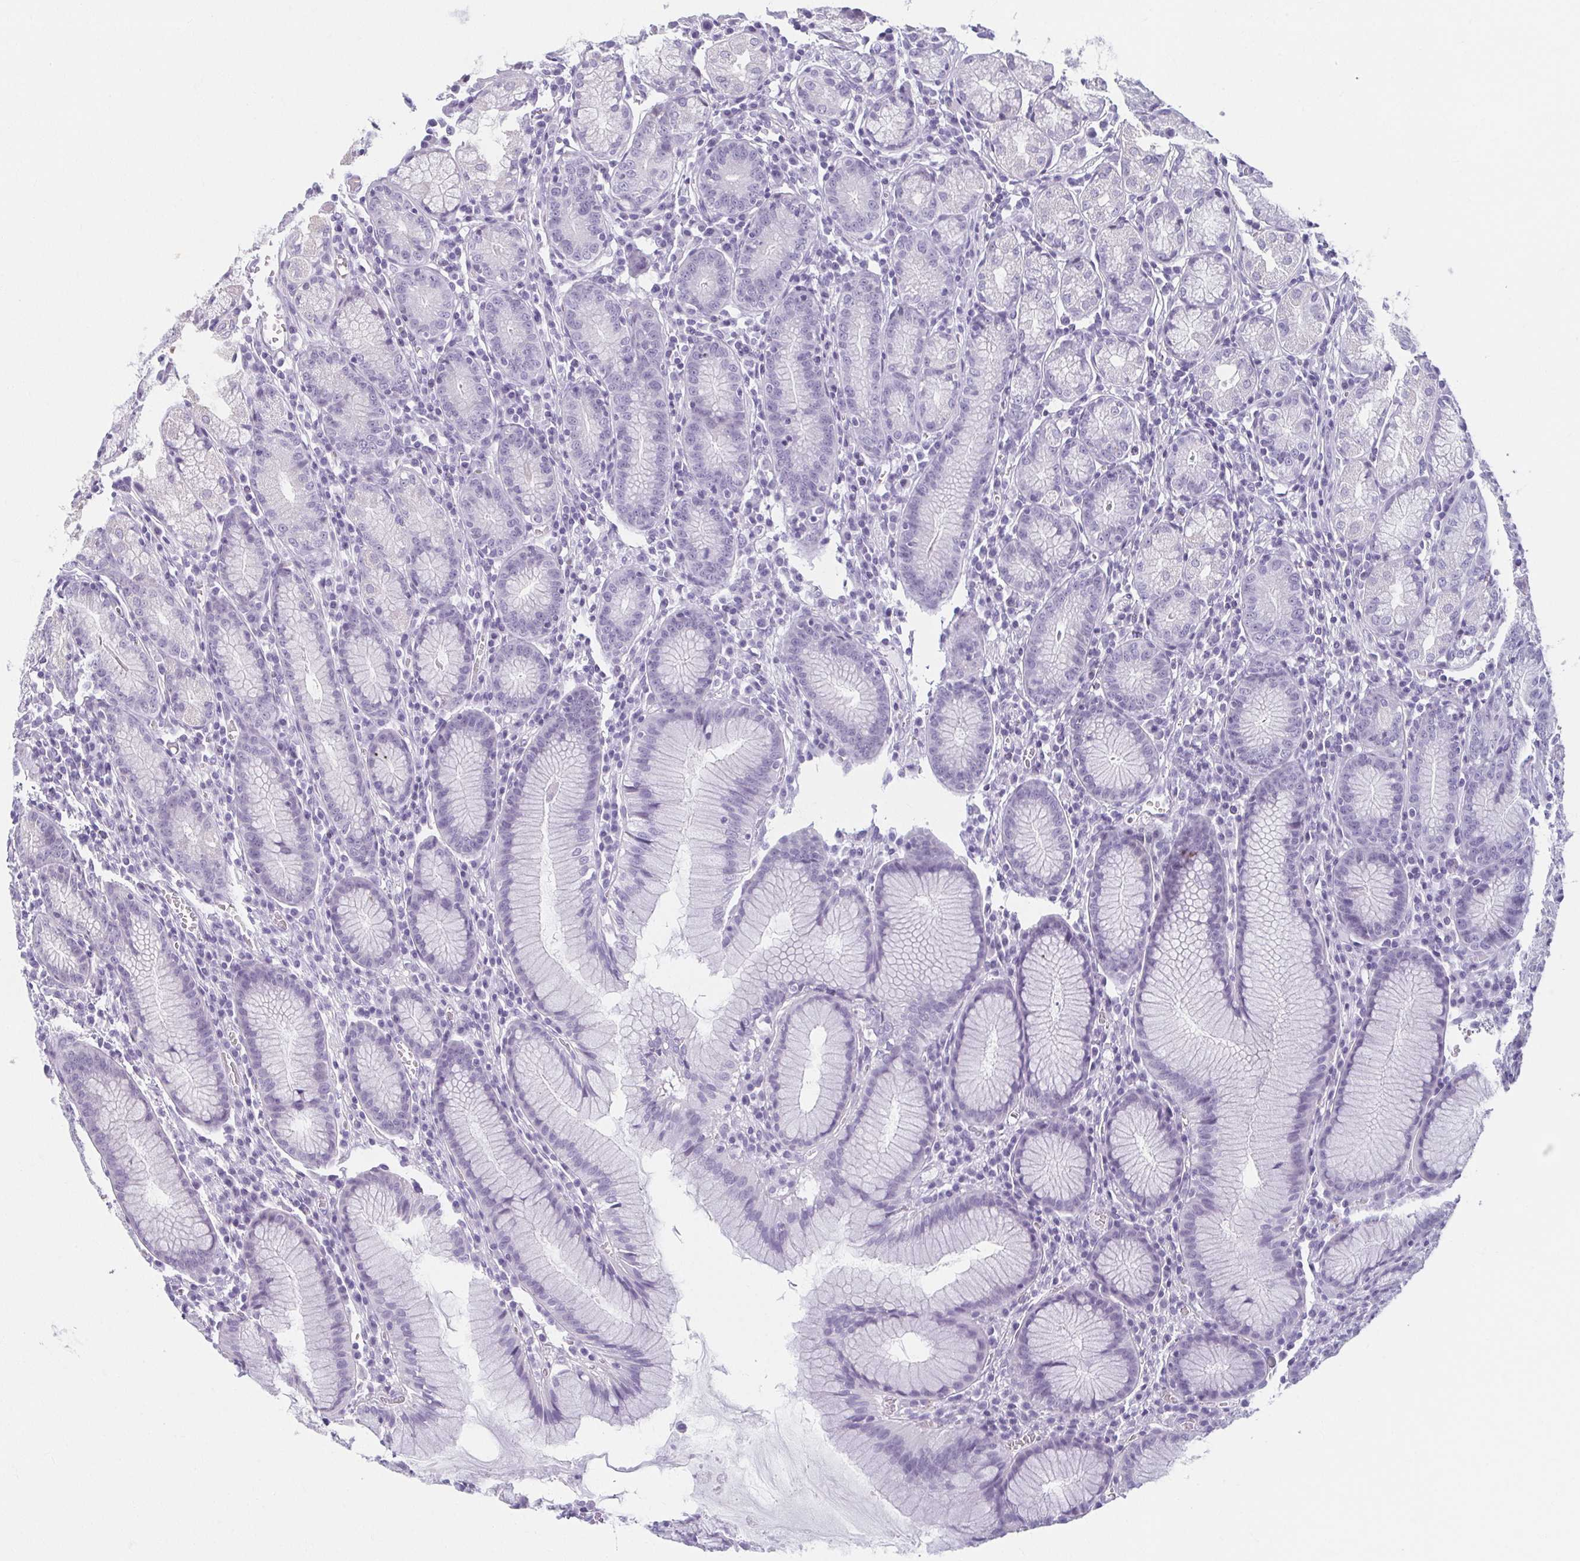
{"staining": {"intensity": "negative", "quantity": "none", "location": "none"}, "tissue": "stomach", "cell_type": "Glandular cells", "image_type": "normal", "snomed": [{"axis": "morphology", "description": "Normal tissue, NOS"}, {"axis": "topography", "description": "Stomach"}], "caption": "A micrograph of stomach stained for a protein shows no brown staining in glandular cells. (DAB (3,3'-diaminobenzidine) immunohistochemistry, high magnification).", "gene": "MOBP", "patient": {"sex": "male", "age": 55}}